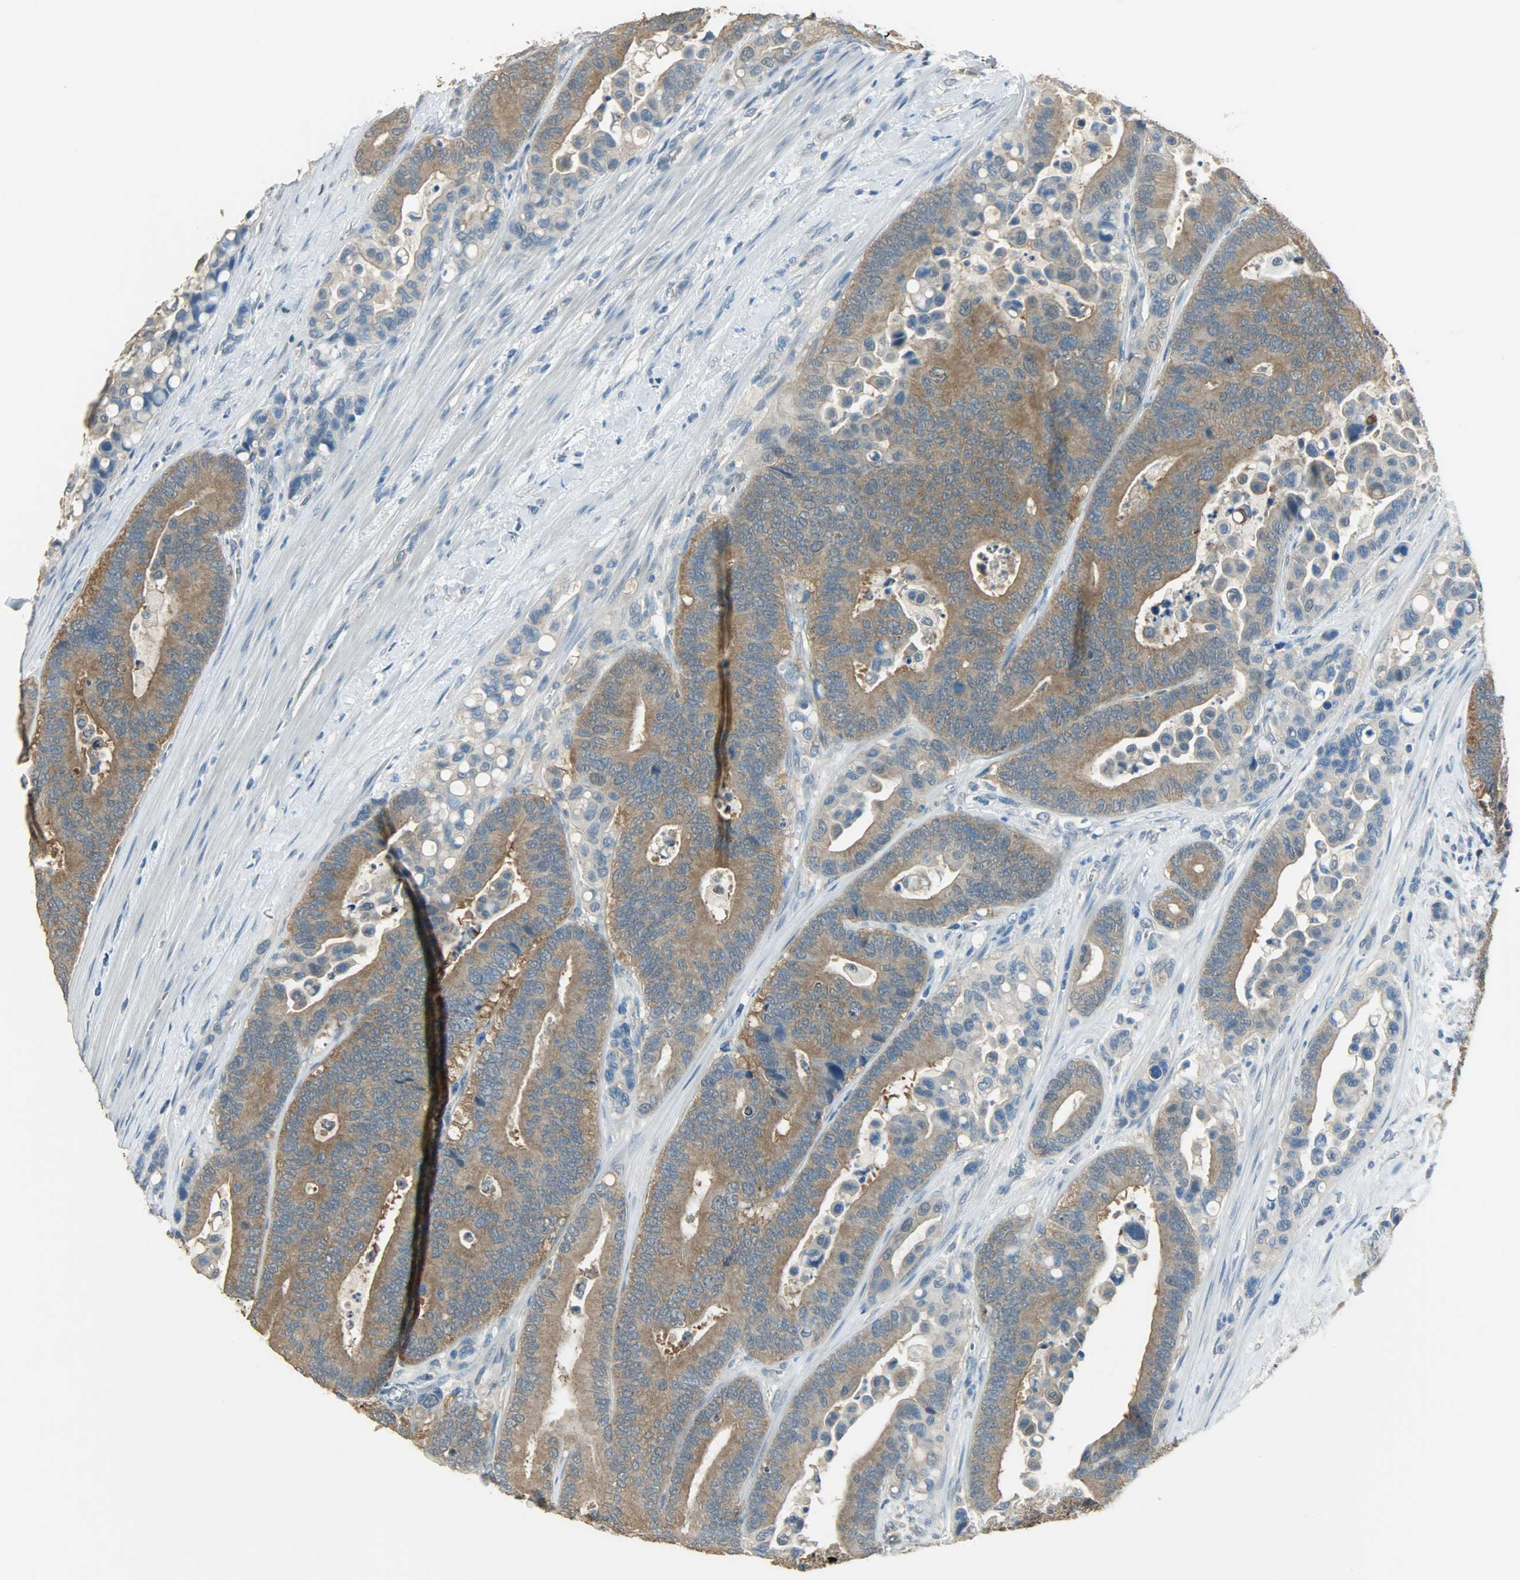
{"staining": {"intensity": "strong", "quantity": ">75%", "location": "cytoplasmic/membranous"}, "tissue": "colorectal cancer", "cell_type": "Tumor cells", "image_type": "cancer", "snomed": [{"axis": "morphology", "description": "Normal tissue, NOS"}, {"axis": "morphology", "description": "Adenocarcinoma, NOS"}, {"axis": "topography", "description": "Colon"}], "caption": "Human adenocarcinoma (colorectal) stained for a protein (brown) reveals strong cytoplasmic/membranous positive expression in about >75% of tumor cells.", "gene": "PRMT5", "patient": {"sex": "male", "age": 82}}